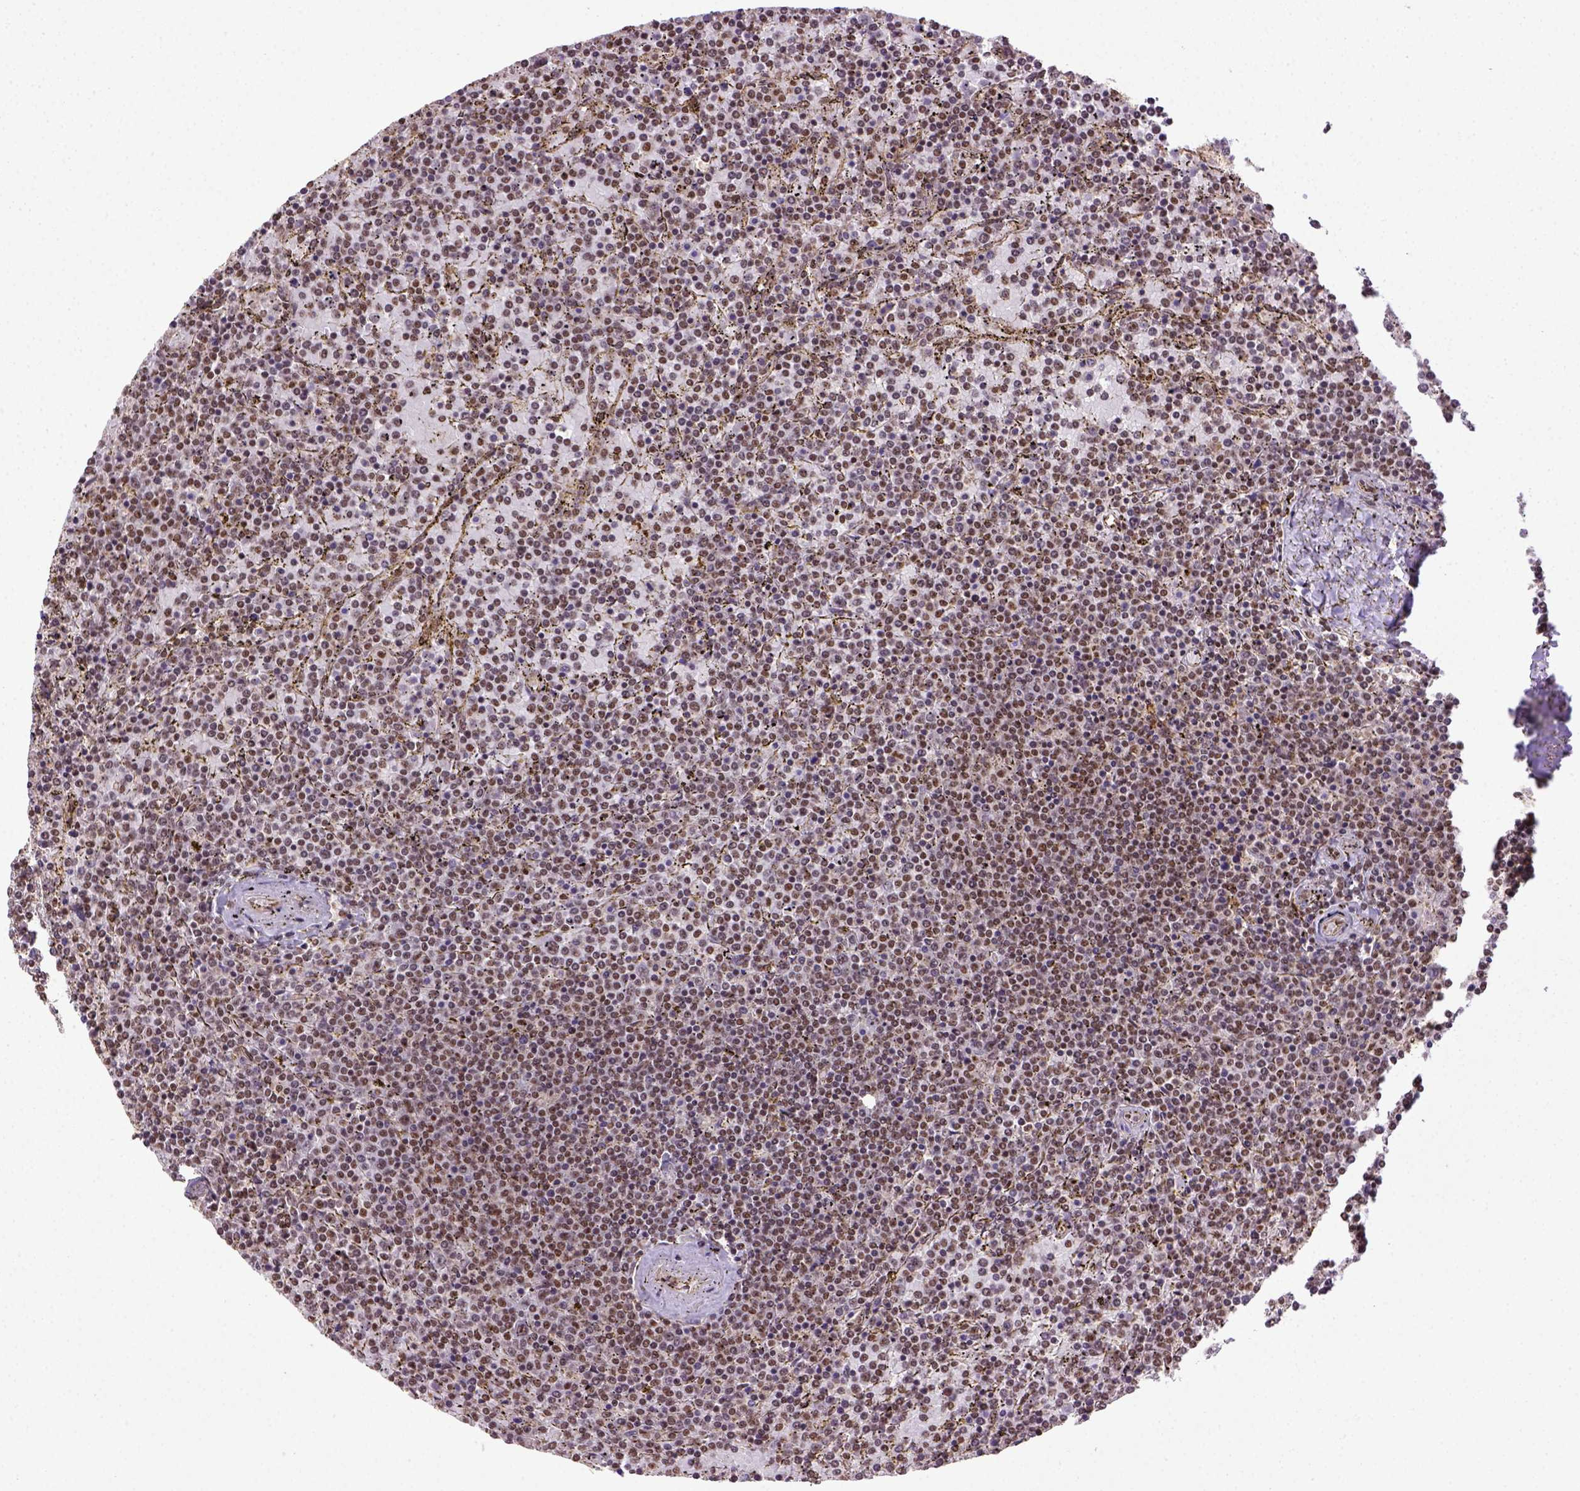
{"staining": {"intensity": "moderate", "quantity": ">75%", "location": "nuclear"}, "tissue": "lymphoma", "cell_type": "Tumor cells", "image_type": "cancer", "snomed": [{"axis": "morphology", "description": "Malignant lymphoma, non-Hodgkin's type, Low grade"}, {"axis": "topography", "description": "Spleen"}], "caption": "Human low-grade malignant lymphoma, non-Hodgkin's type stained with a brown dye displays moderate nuclear positive expression in about >75% of tumor cells.", "gene": "PPIG", "patient": {"sex": "female", "age": 77}}